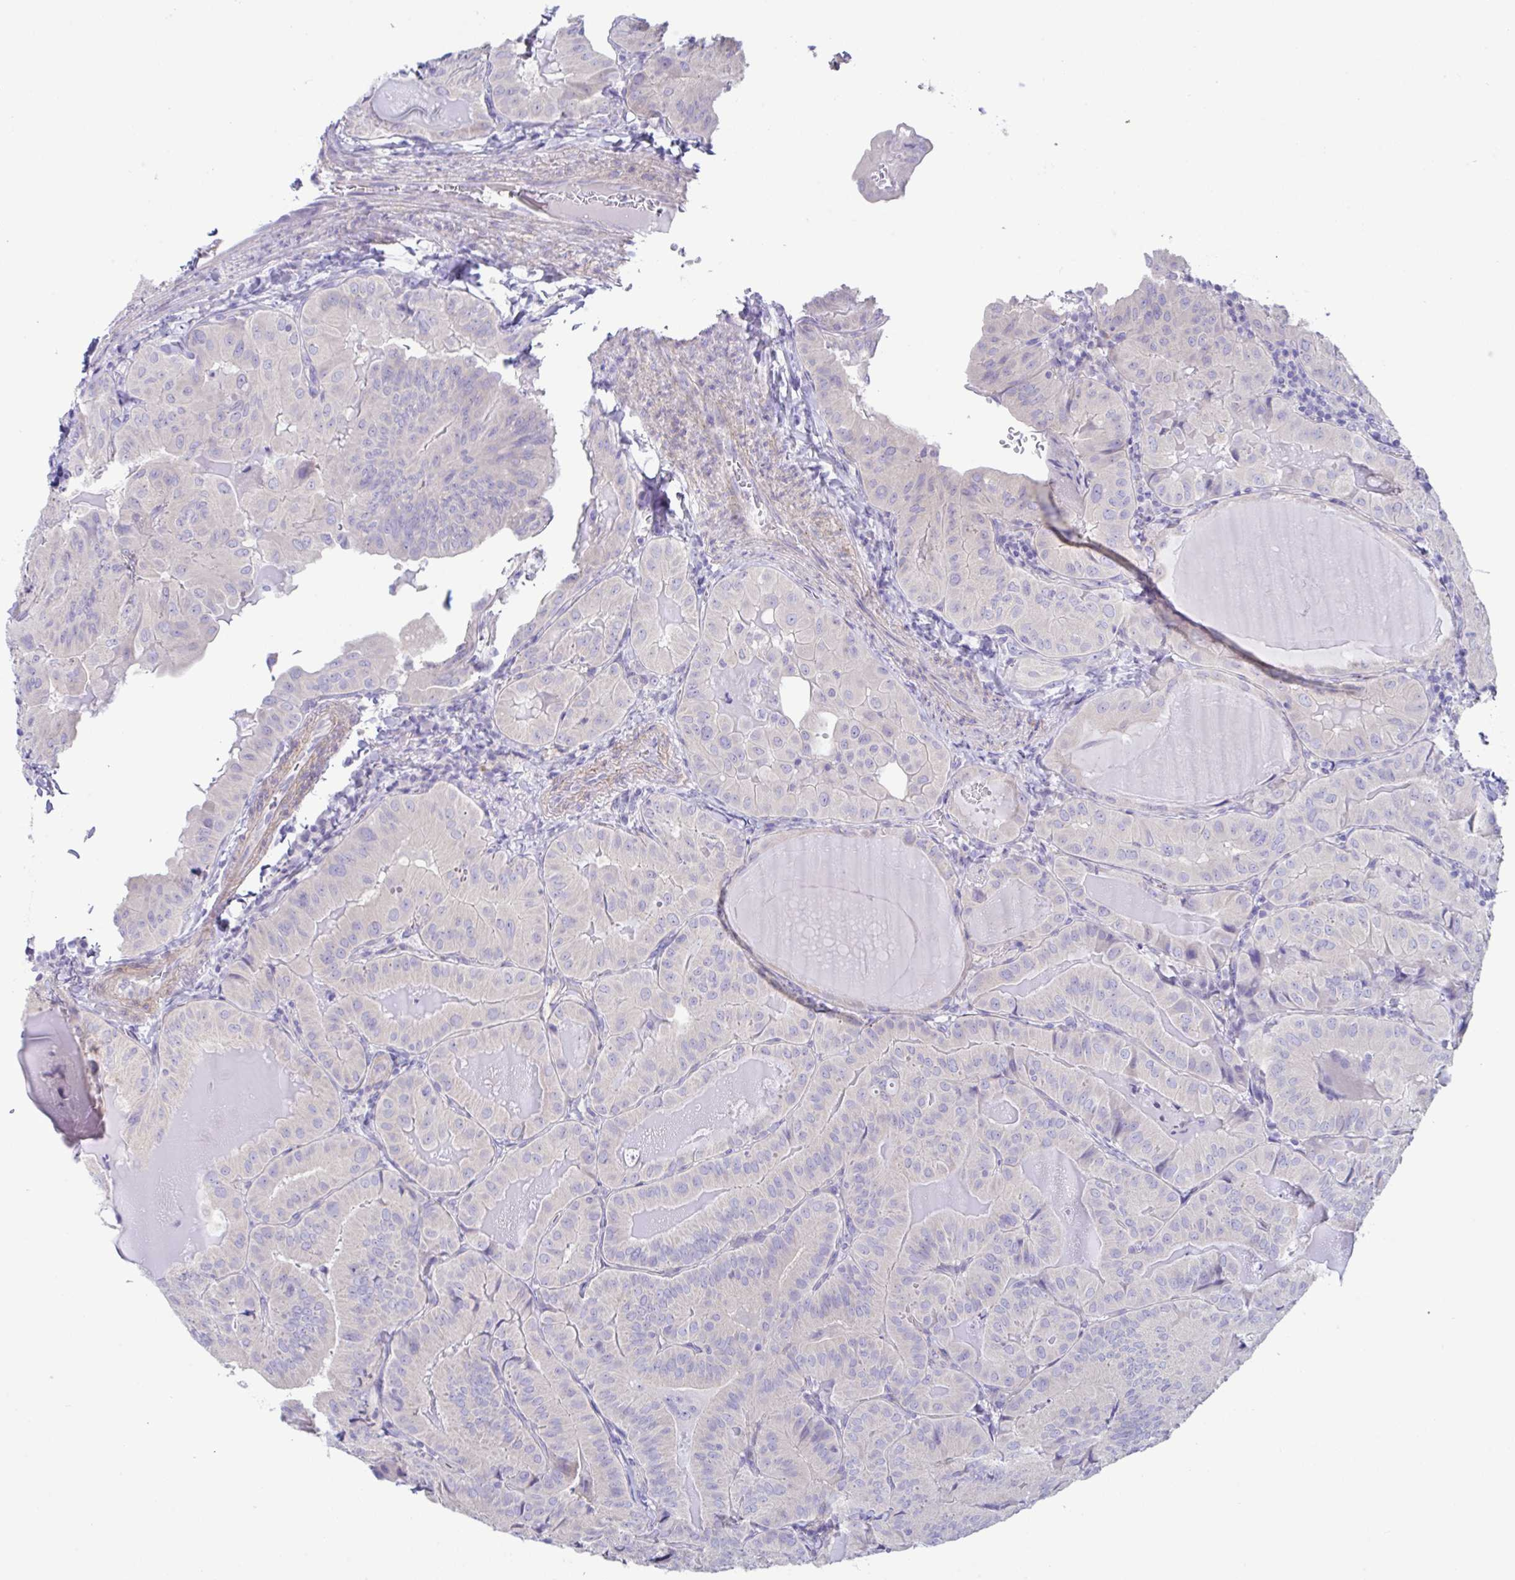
{"staining": {"intensity": "negative", "quantity": "none", "location": "none"}, "tissue": "thyroid cancer", "cell_type": "Tumor cells", "image_type": "cancer", "snomed": [{"axis": "morphology", "description": "Papillary adenocarcinoma, NOS"}, {"axis": "topography", "description": "Thyroid gland"}], "caption": "An immunohistochemistry (IHC) image of thyroid cancer (papillary adenocarcinoma) is shown. There is no staining in tumor cells of thyroid cancer (papillary adenocarcinoma).", "gene": "MED11", "patient": {"sex": "female", "age": 68}}